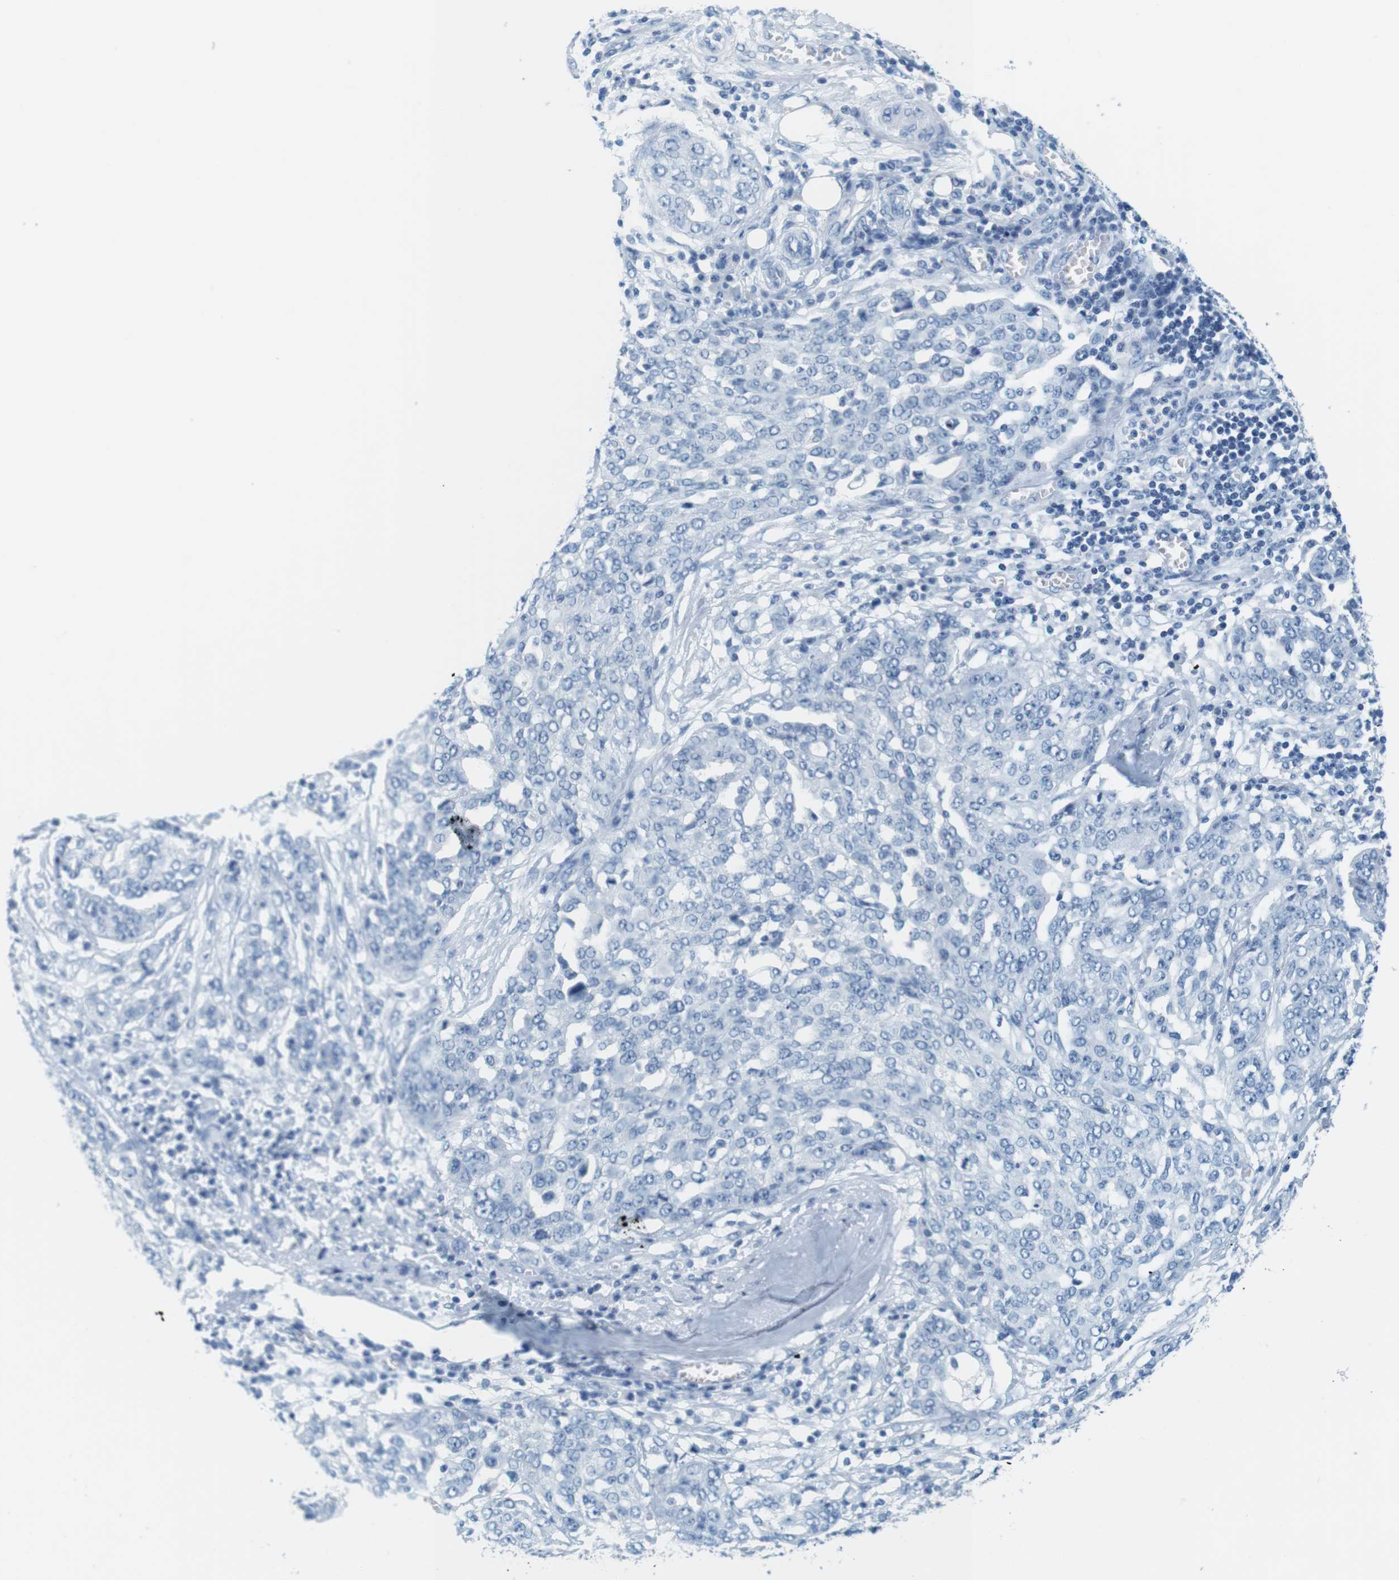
{"staining": {"intensity": "negative", "quantity": "none", "location": "none"}, "tissue": "ovarian cancer", "cell_type": "Tumor cells", "image_type": "cancer", "snomed": [{"axis": "morphology", "description": "Cystadenocarcinoma, serous, NOS"}, {"axis": "topography", "description": "Soft tissue"}, {"axis": "topography", "description": "Ovary"}], "caption": "Human ovarian cancer stained for a protein using immunohistochemistry reveals no staining in tumor cells.", "gene": "CYP2C9", "patient": {"sex": "female", "age": 57}}